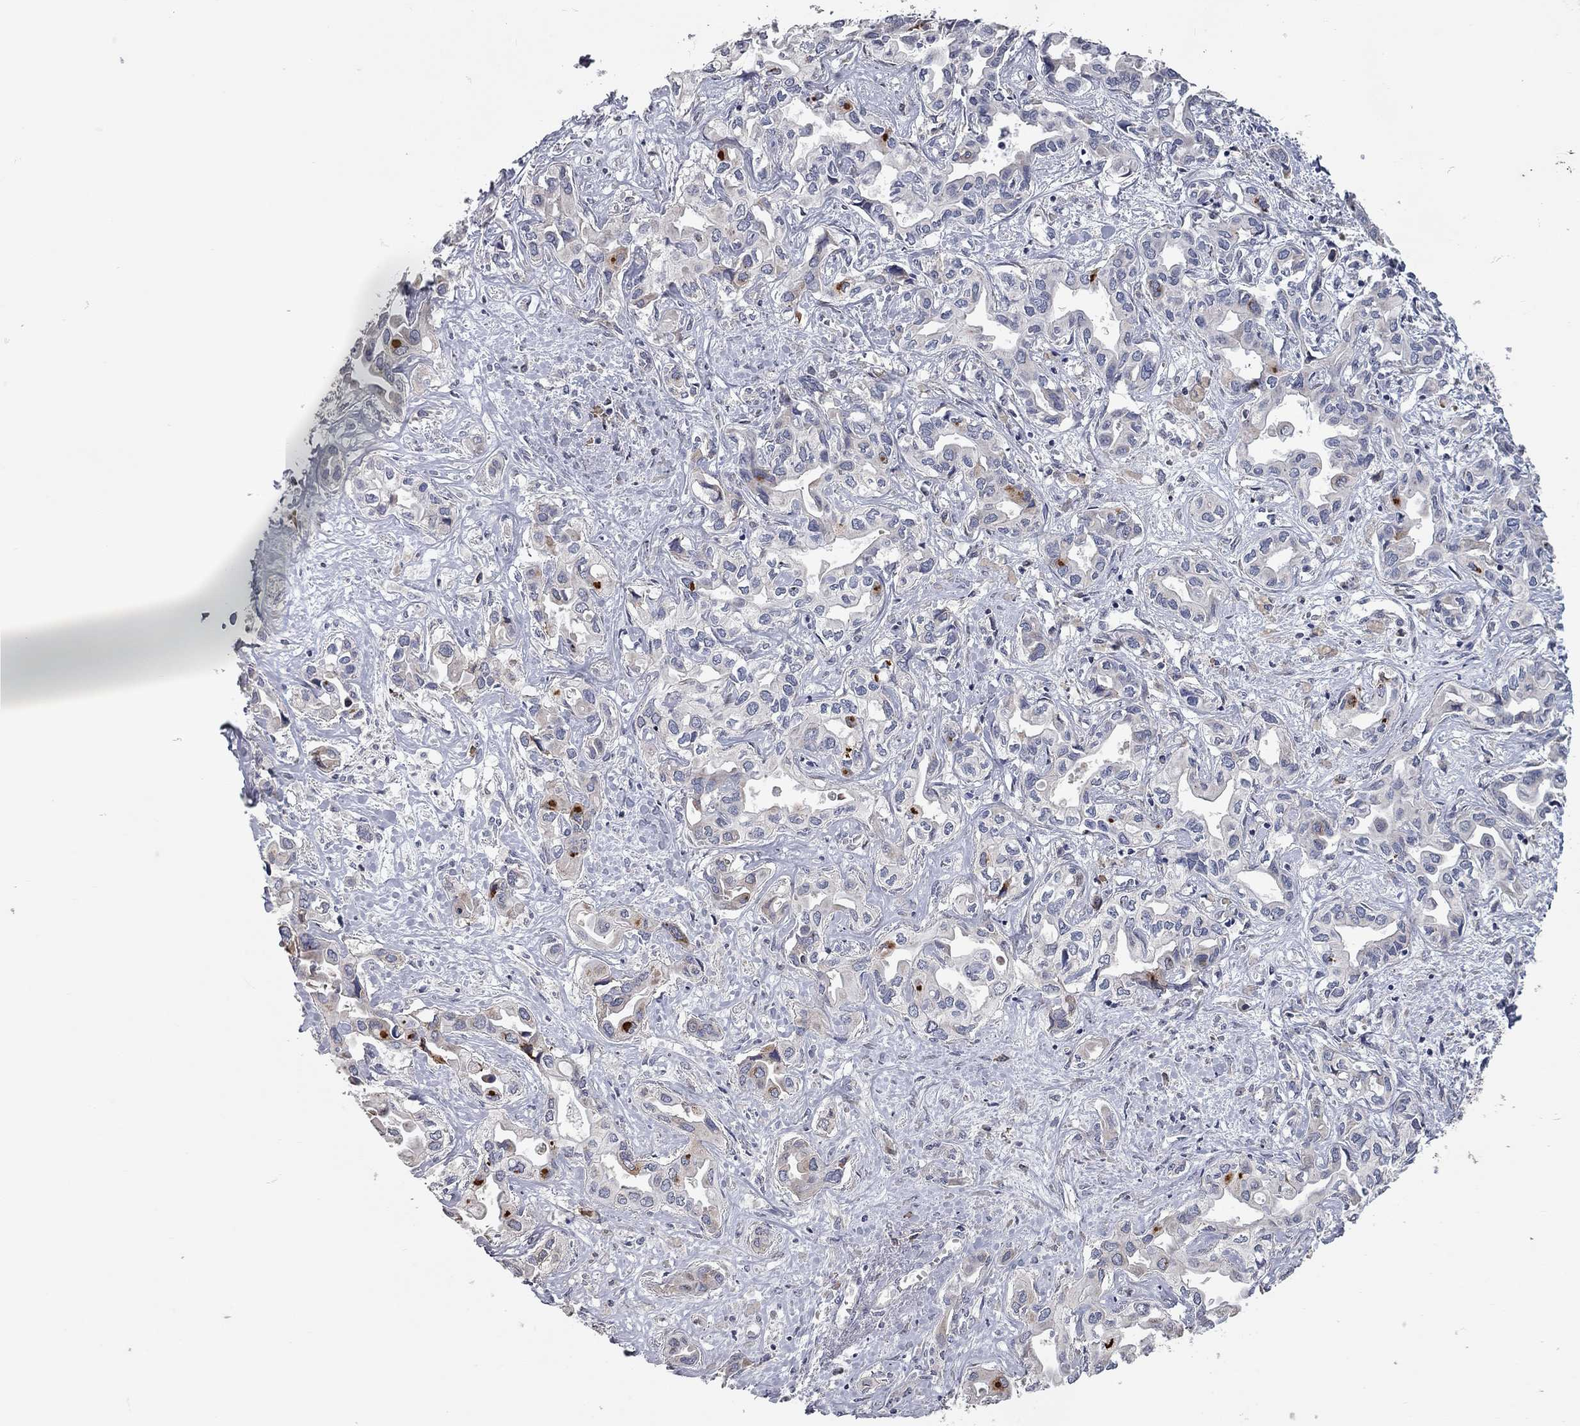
{"staining": {"intensity": "negative", "quantity": "none", "location": "none"}, "tissue": "liver cancer", "cell_type": "Tumor cells", "image_type": "cancer", "snomed": [{"axis": "morphology", "description": "Cholangiocarcinoma"}, {"axis": "topography", "description": "Liver"}], "caption": "This is a photomicrograph of immunohistochemistry (IHC) staining of liver cancer (cholangiocarcinoma), which shows no expression in tumor cells.", "gene": "XAGE2", "patient": {"sex": "female", "age": 64}}